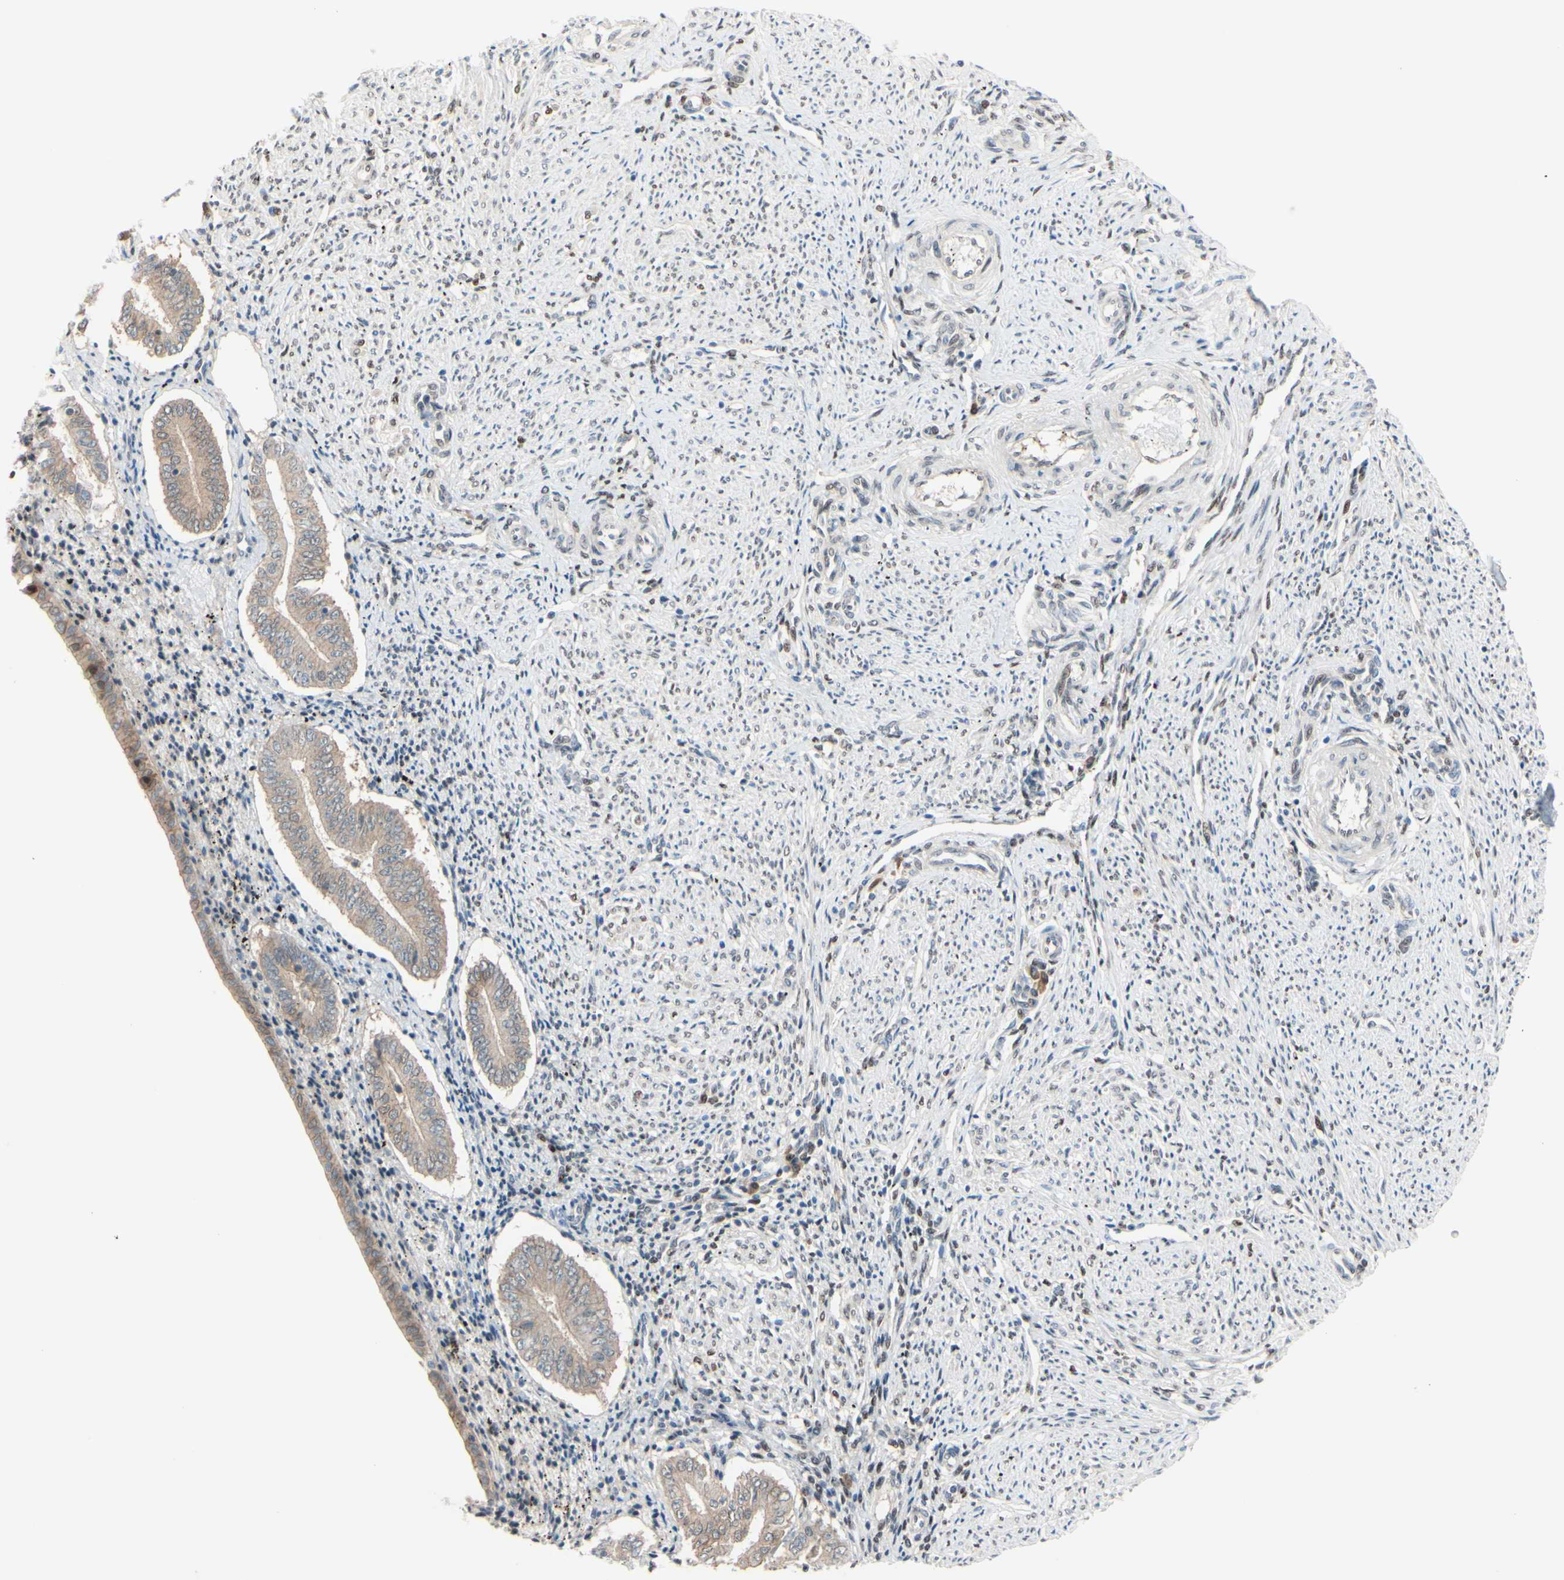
{"staining": {"intensity": "weak", "quantity": "25%-75%", "location": "nuclear"}, "tissue": "endometrium", "cell_type": "Cells in endometrial stroma", "image_type": "normal", "snomed": [{"axis": "morphology", "description": "Normal tissue, NOS"}, {"axis": "topography", "description": "Endometrium"}], "caption": "About 25%-75% of cells in endometrial stroma in normal human endometrium show weak nuclear protein expression as visualized by brown immunohistochemical staining.", "gene": "PTTG1", "patient": {"sex": "female", "age": 42}}